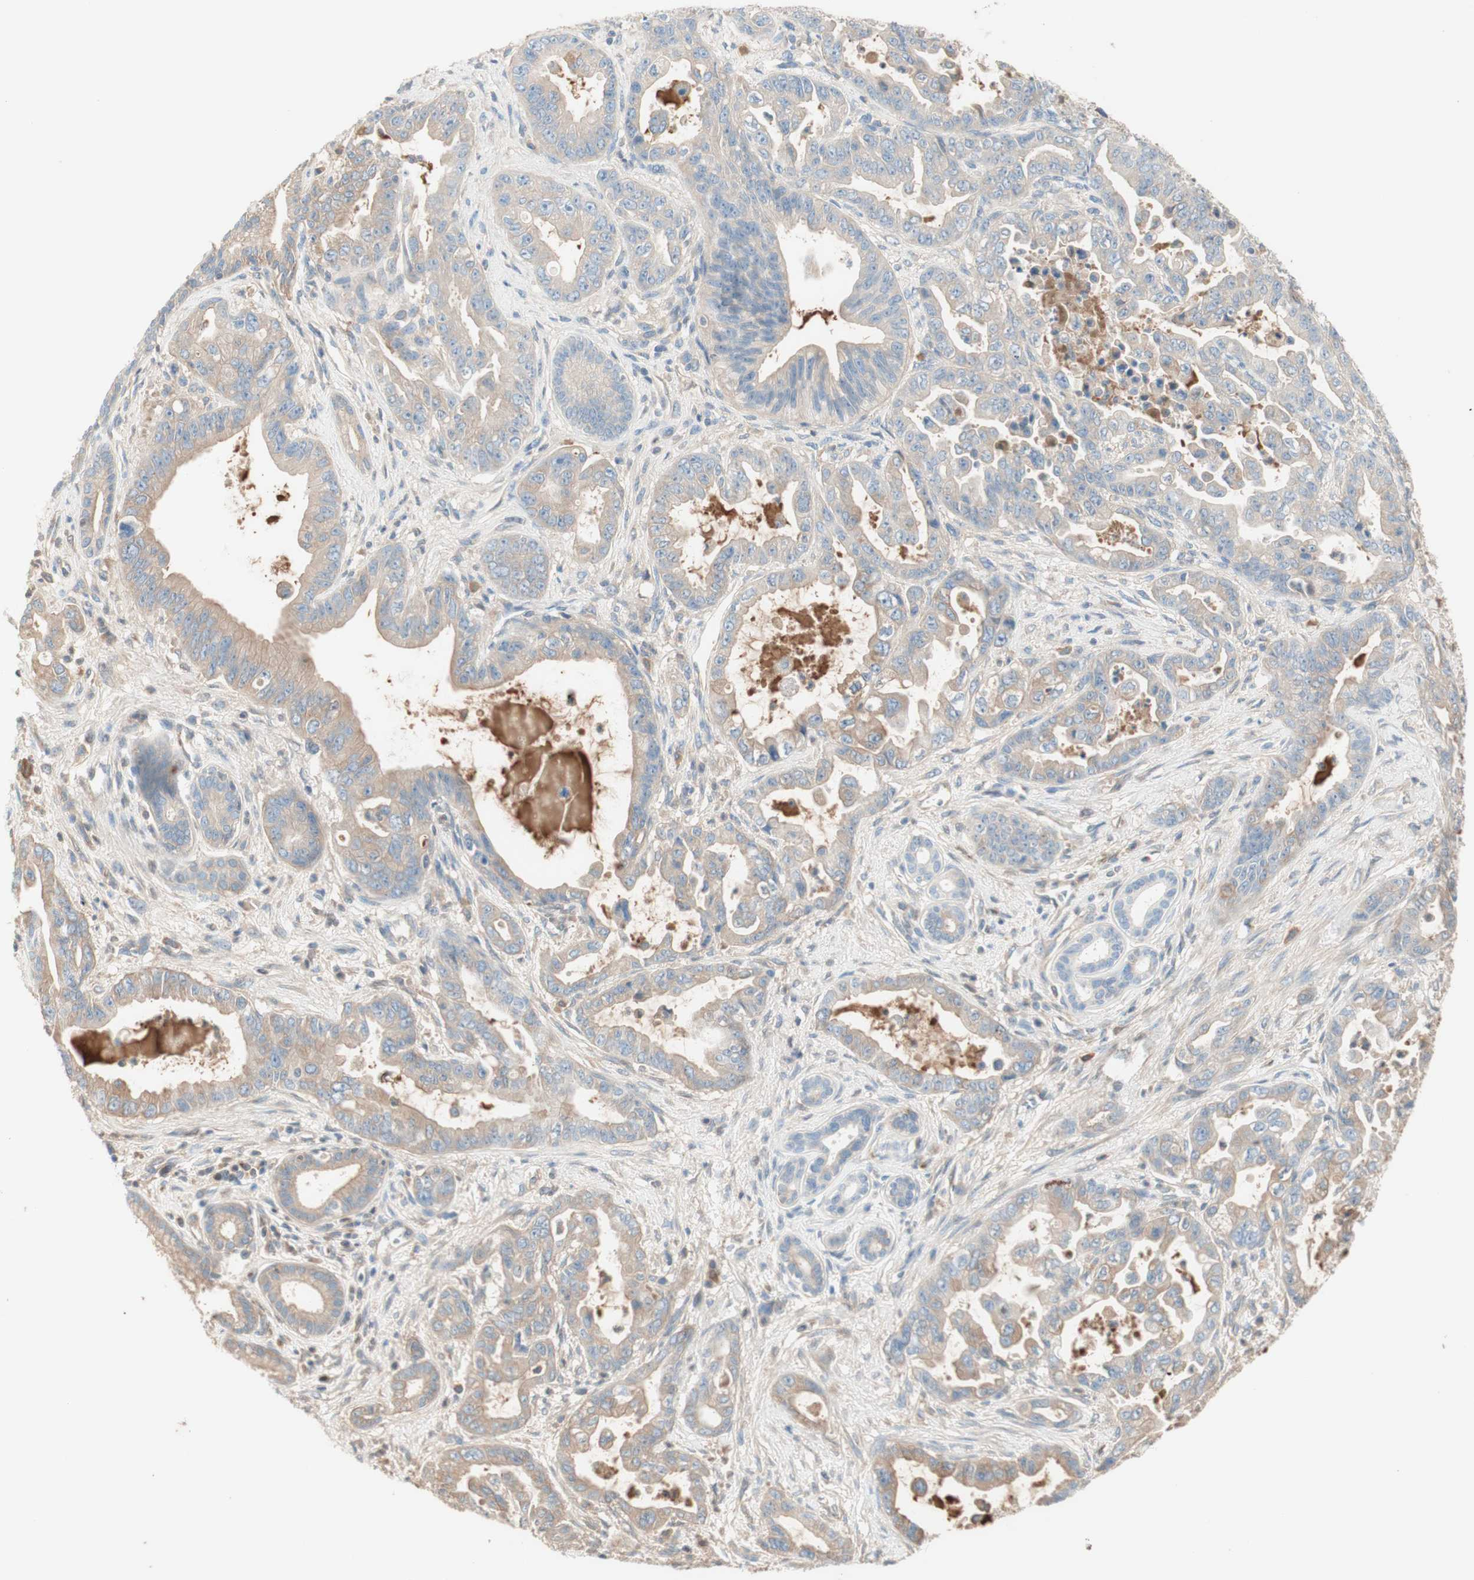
{"staining": {"intensity": "weak", "quantity": ">75%", "location": "cytoplasmic/membranous"}, "tissue": "pancreatic cancer", "cell_type": "Tumor cells", "image_type": "cancer", "snomed": [{"axis": "morphology", "description": "Adenocarcinoma, NOS"}, {"axis": "topography", "description": "Pancreas"}], "caption": "Weak cytoplasmic/membranous expression for a protein is present in about >75% of tumor cells of adenocarcinoma (pancreatic) using immunohistochemistry (IHC).", "gene": "KNG1", "patient": {"sex": "male", "age": 70}}